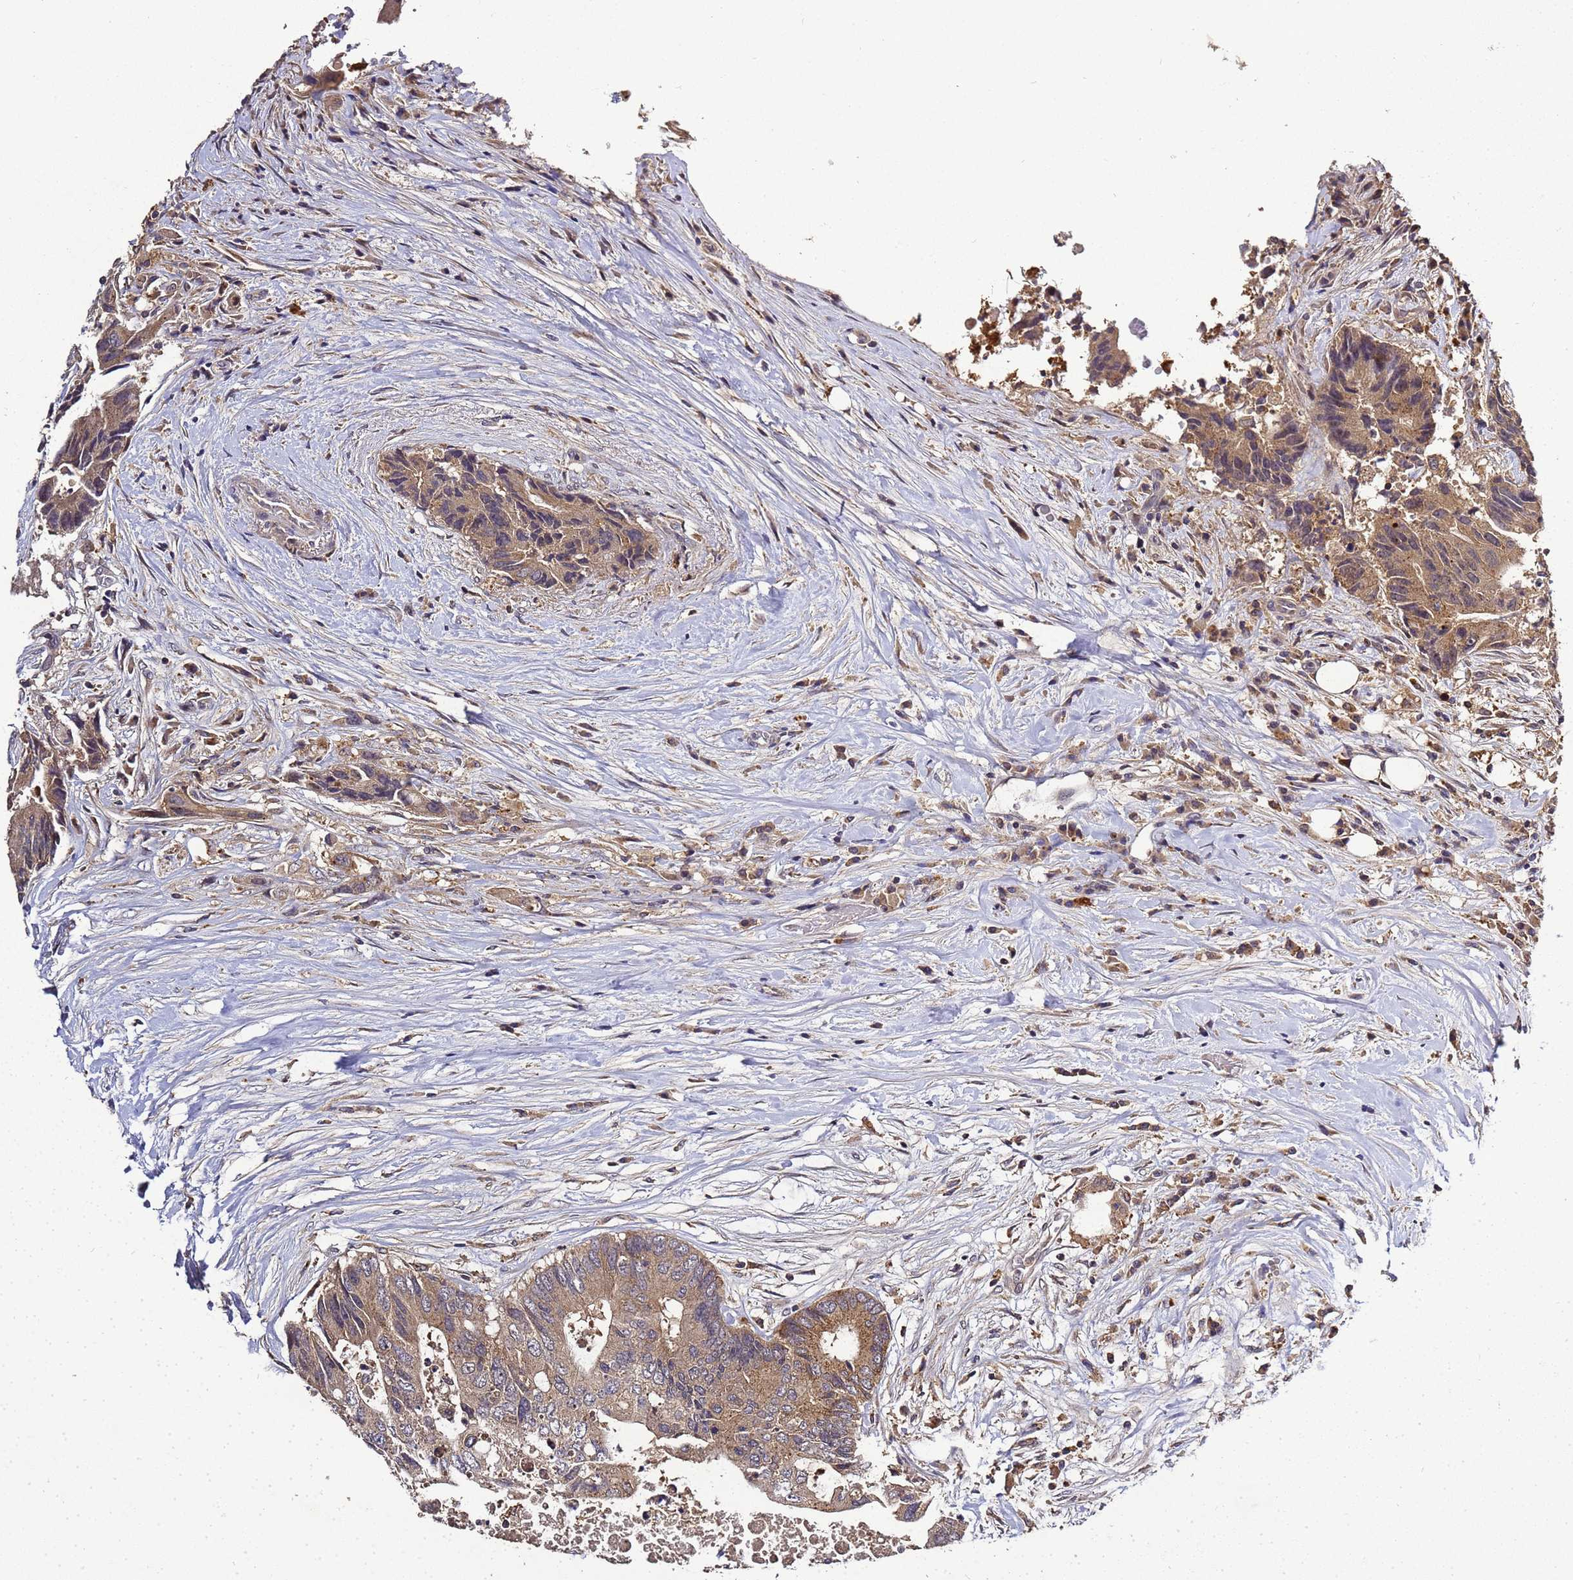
{"staining": {"intensity": "moderate", "quantity": ">75%", "location": "cytoplasmic/membranous"}, "tissue": "colorectal cancer", "cell_type": "Tumor cells", "image_type": "cancer", "snomed": [{"axis": "morphology", "description": "Adenocarcinoma, NOS"}, {"axis": "topography", "description": "Colon"}], "caption": "Tumor cells display medium levels of moderate cytoplasmic/membranous staining in about >75% of cells in human colorectal adenocarcinoma. (DAB IHC with brightfield microscopy, high magnification).", "gene": "LGI4", "patient": {"sex": "male", "age": 71}}